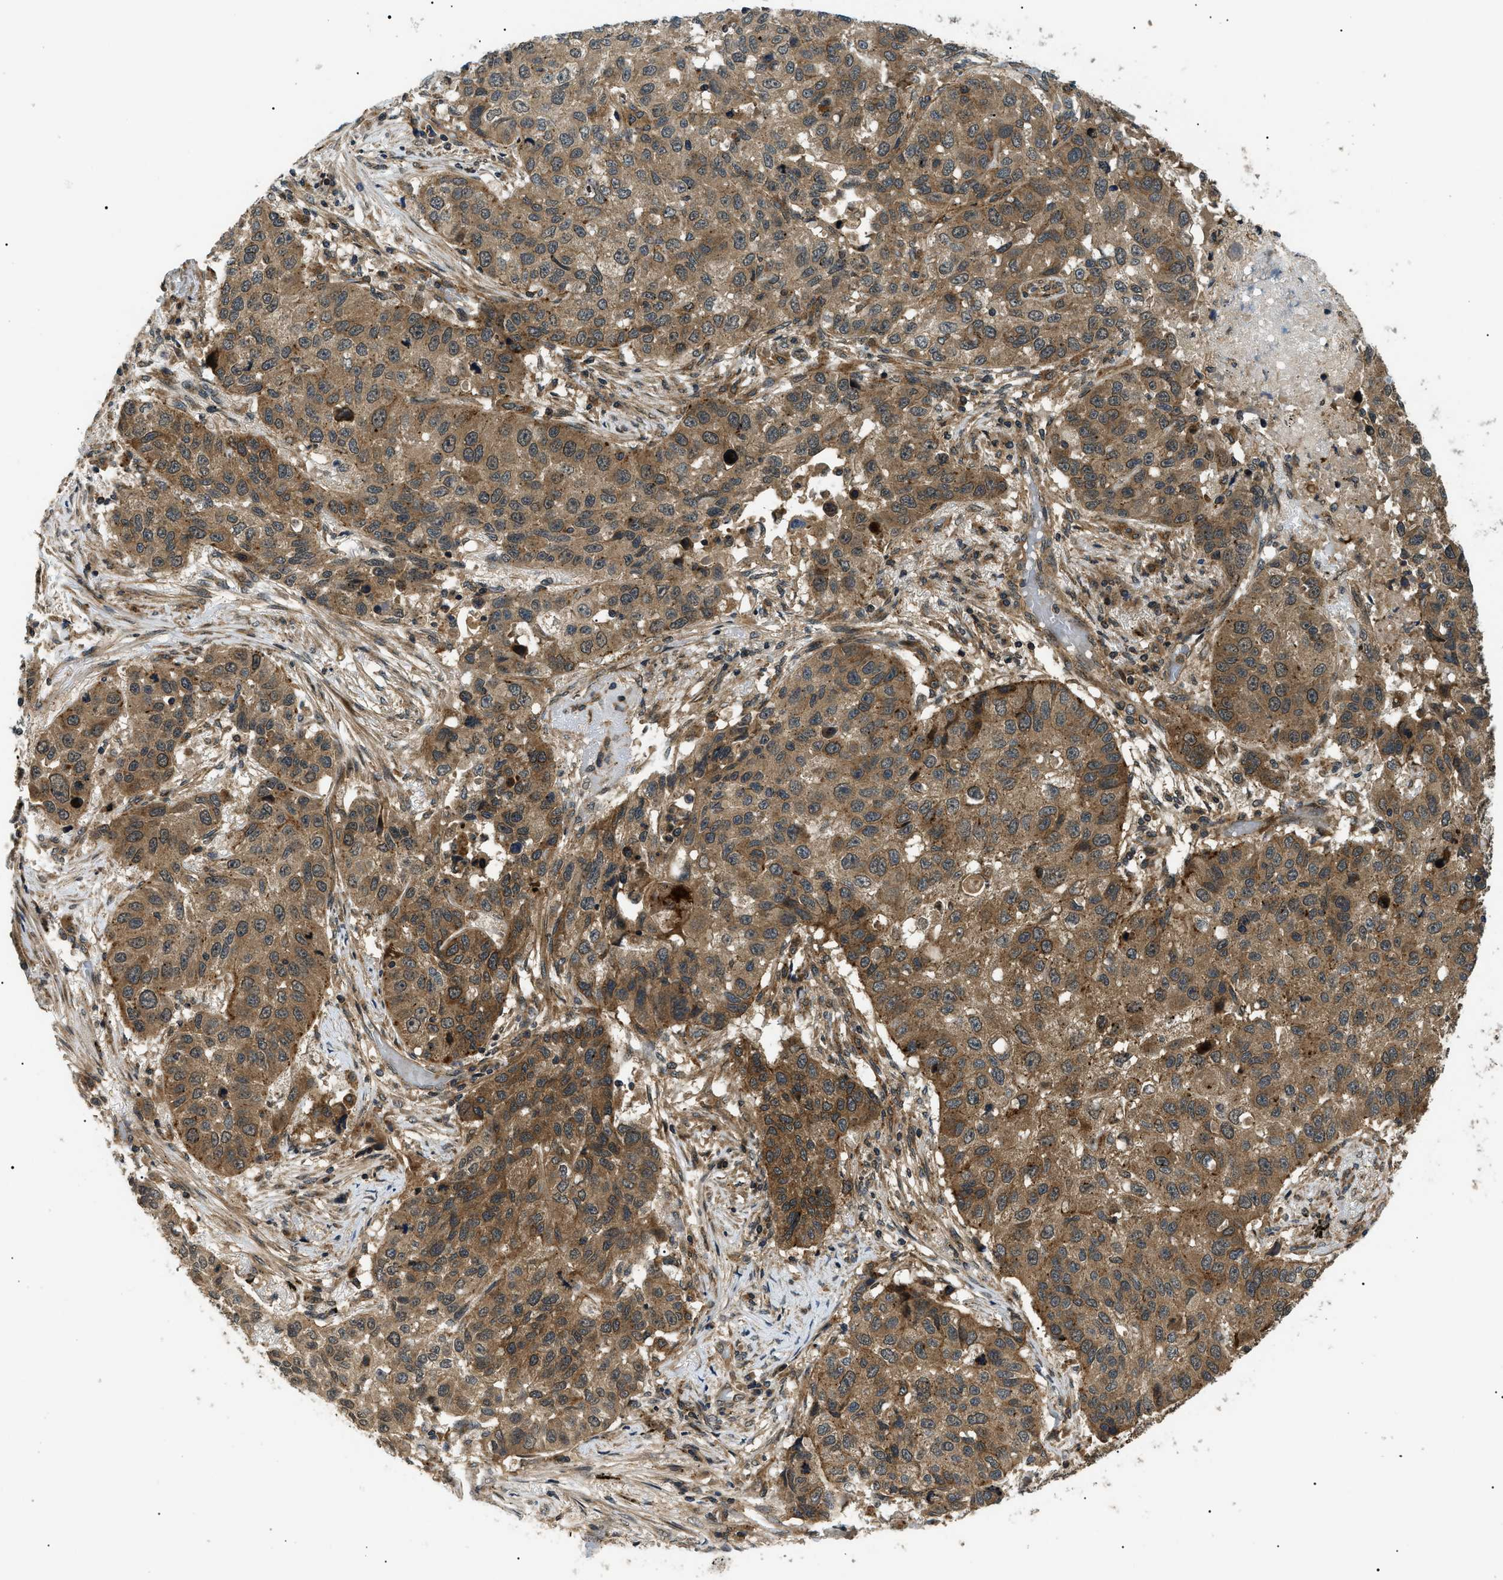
{"staining": {"intensity": "moderate", "quantity": ">75%", "location": "cytoplasmic/membranous"}, "tissue": "lung cancer", "cell_type": "Tumor cells", "image_type": "cancer", "snomed": [{"axis": "morphology", "description": "Squamous cell carcinoma, NOS"}, {"axis": "topography", "description": "Lung"}], "caption": "Brown immunohistochemical staining in lung squamous cell carcinoma reveals moderate cytoplasmic/membranous expression in about >75% of tumor cells.", "gene": "ATP6AP1", "patient": {"sex": "male", "age": 57}}